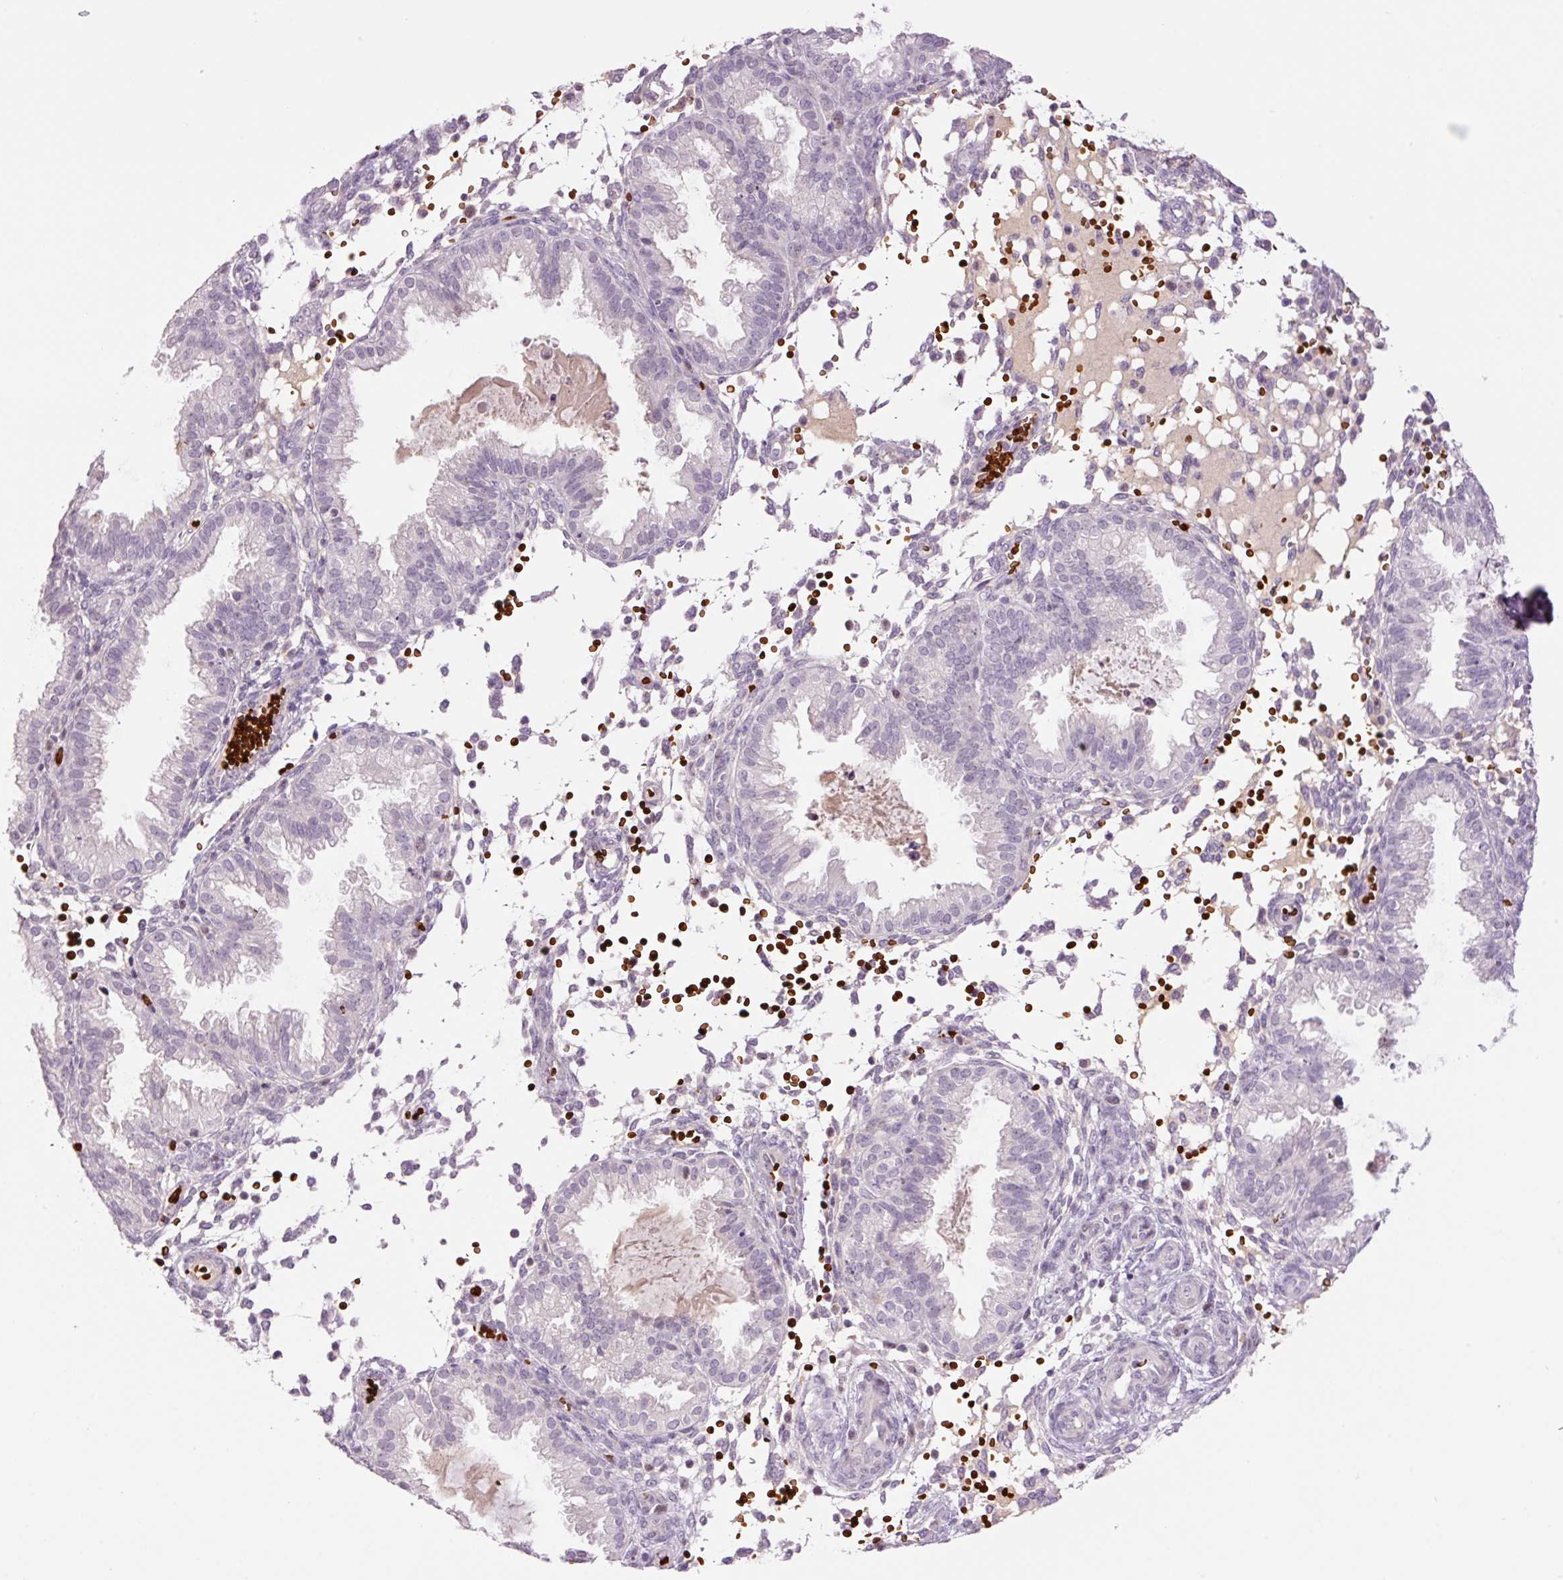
{"staining": {"intensity": "negative", "quantity": "none", "location": "none"}, "tissue": "endometrium", "cell_type": "Cells in endometrial stroma", "image_type": "normal", "snomed": [{"axis": "morphology", "description": "Normal tissue, NOS"}, {"axis": "topography", "description": "Endometrium"}], "caption": "Immunohistochemical staining of benign endometrium reveals no significant staining in cells in endometrial stroma. (DAB (3,3'-diaminobenzidine) immunohistochemistry with hematoxylin counter stain).", "gene": "LY6G6D", "patient": {"sex": "female", "age": 33}}